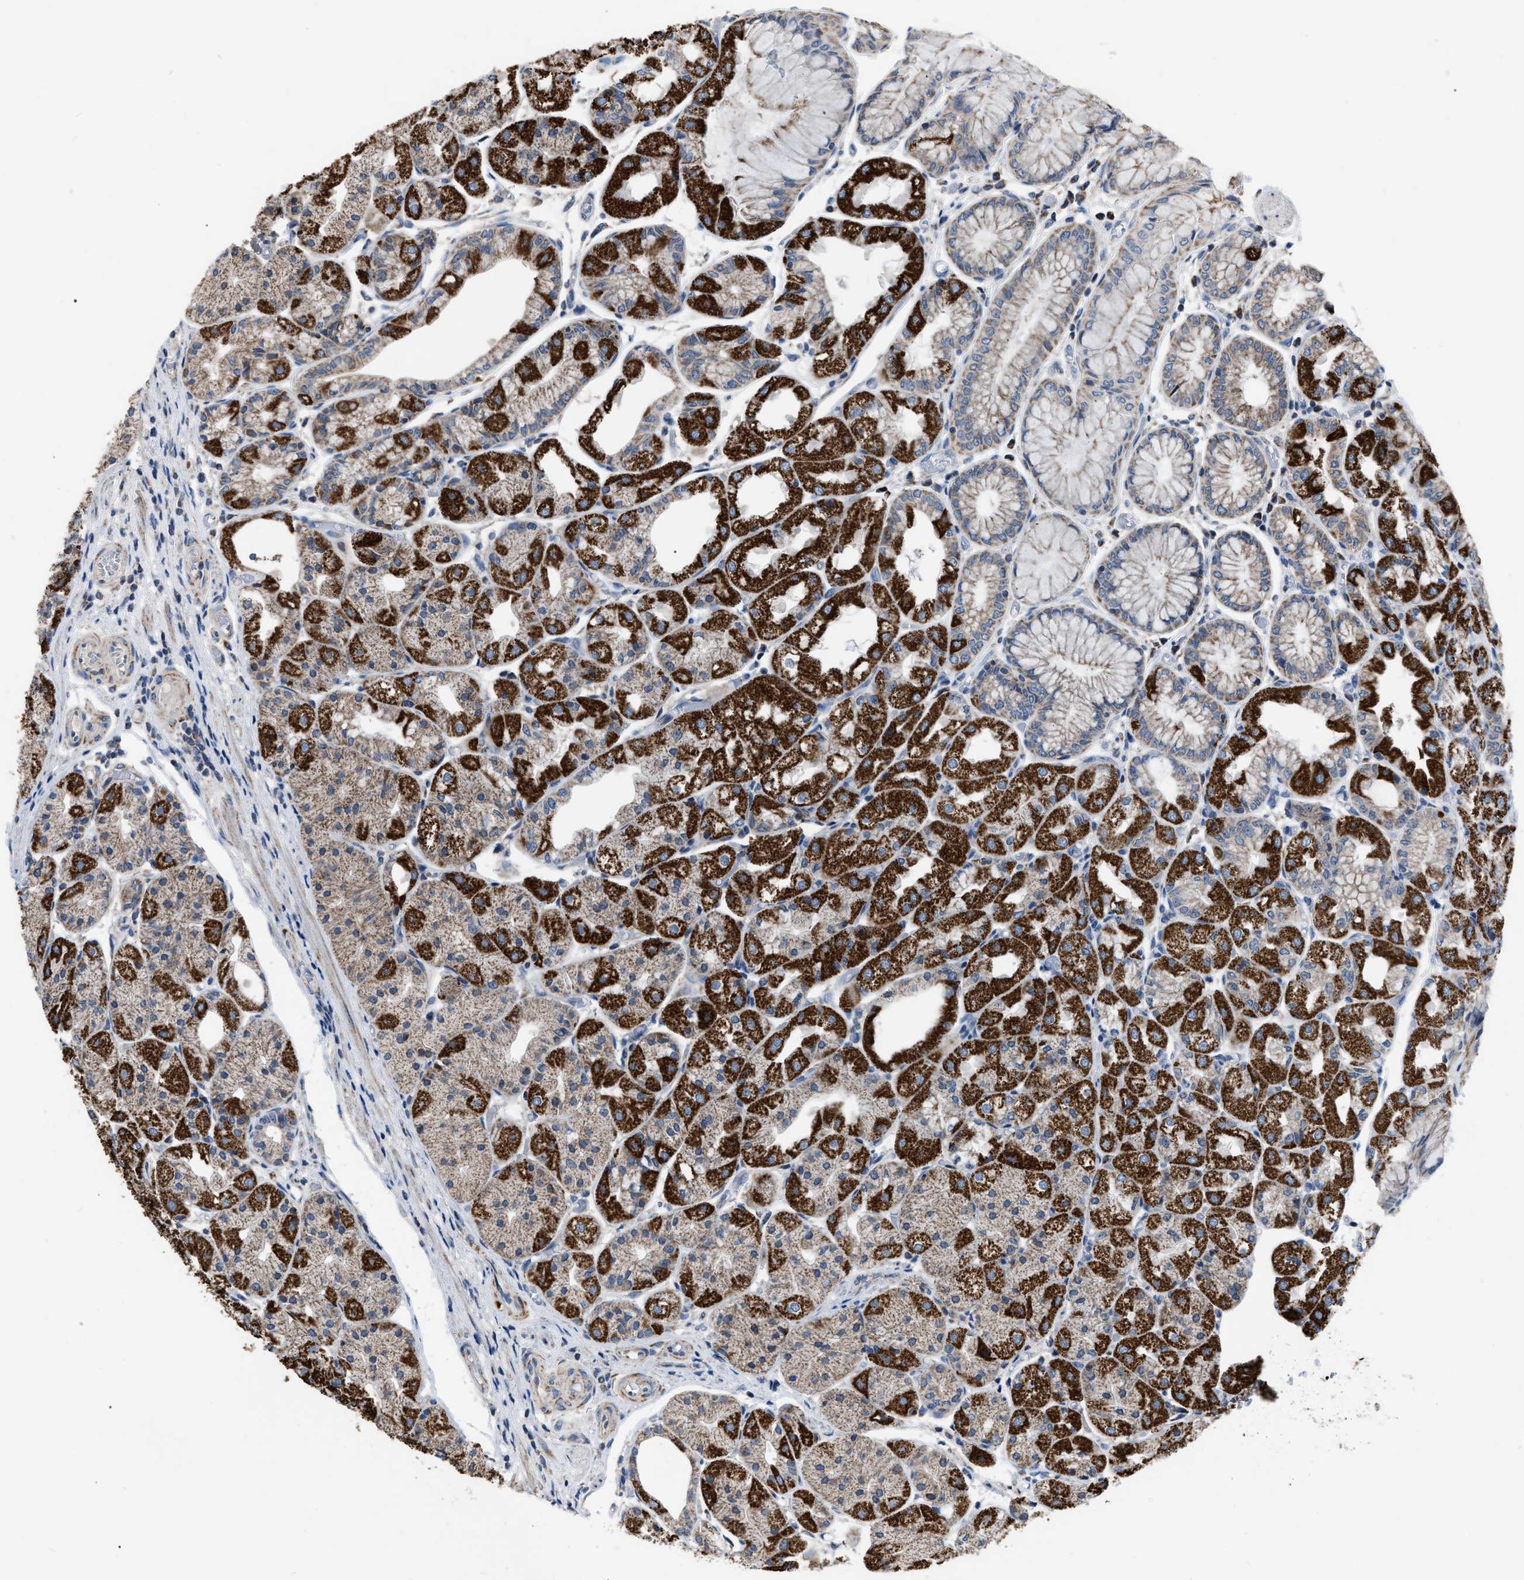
{"staining": {"intensity": "strong", "quantity": "25%-75%", "location": "cytoplasmic/membranous"}, "tissue": "stomach", "cell_type": "Glandular cells", "image_type": "normal", "snomed": [{"axis": "morphology", "description": "Normal tissue, NOS"}, {"axis": "topography", "description": "Stomach, upper"}], "caption": "A brown stain highlights strong cytoplasmic/membranous positivity of a protein in glandular cells of unremarkable human stomach.", "gene": "DDX56", "patient": {"sex": "male", "age": 72}}